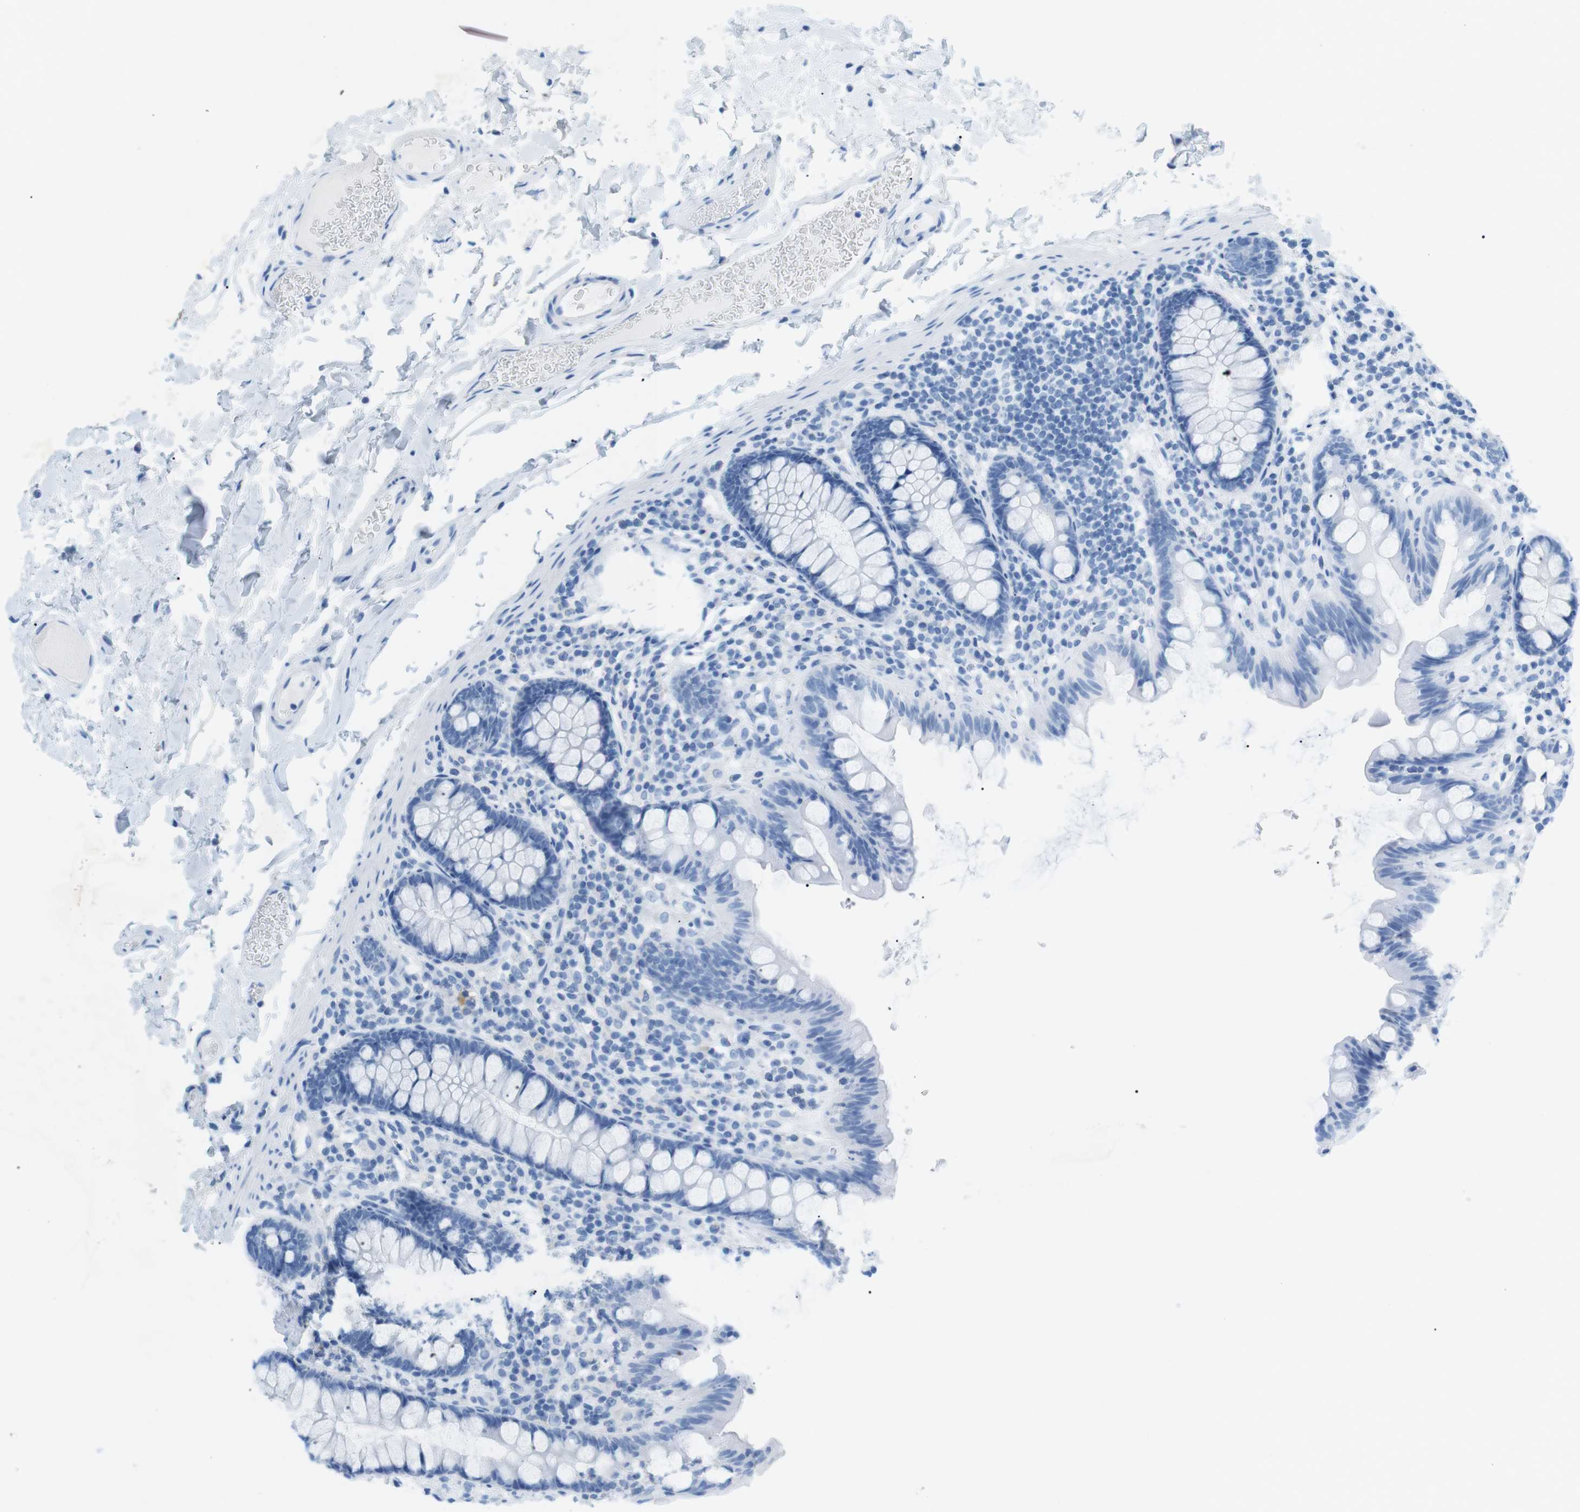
{"staining": {"intensity": "negative", "quantity": "none", "location": "none"}, "tissue": "colon", "cell_type": "Endothelial cells", "image_type": "normal", "snomed": [{"axis": "morphology", "description": "Normal tissue, NOS"}, {"axis": "topography", "description": "Colon"}], "caption": "Endothelial cells show no significant protein expression in benign colon.", "gene": "SALL4", "patient": {"sex": "female", "age": 80}}